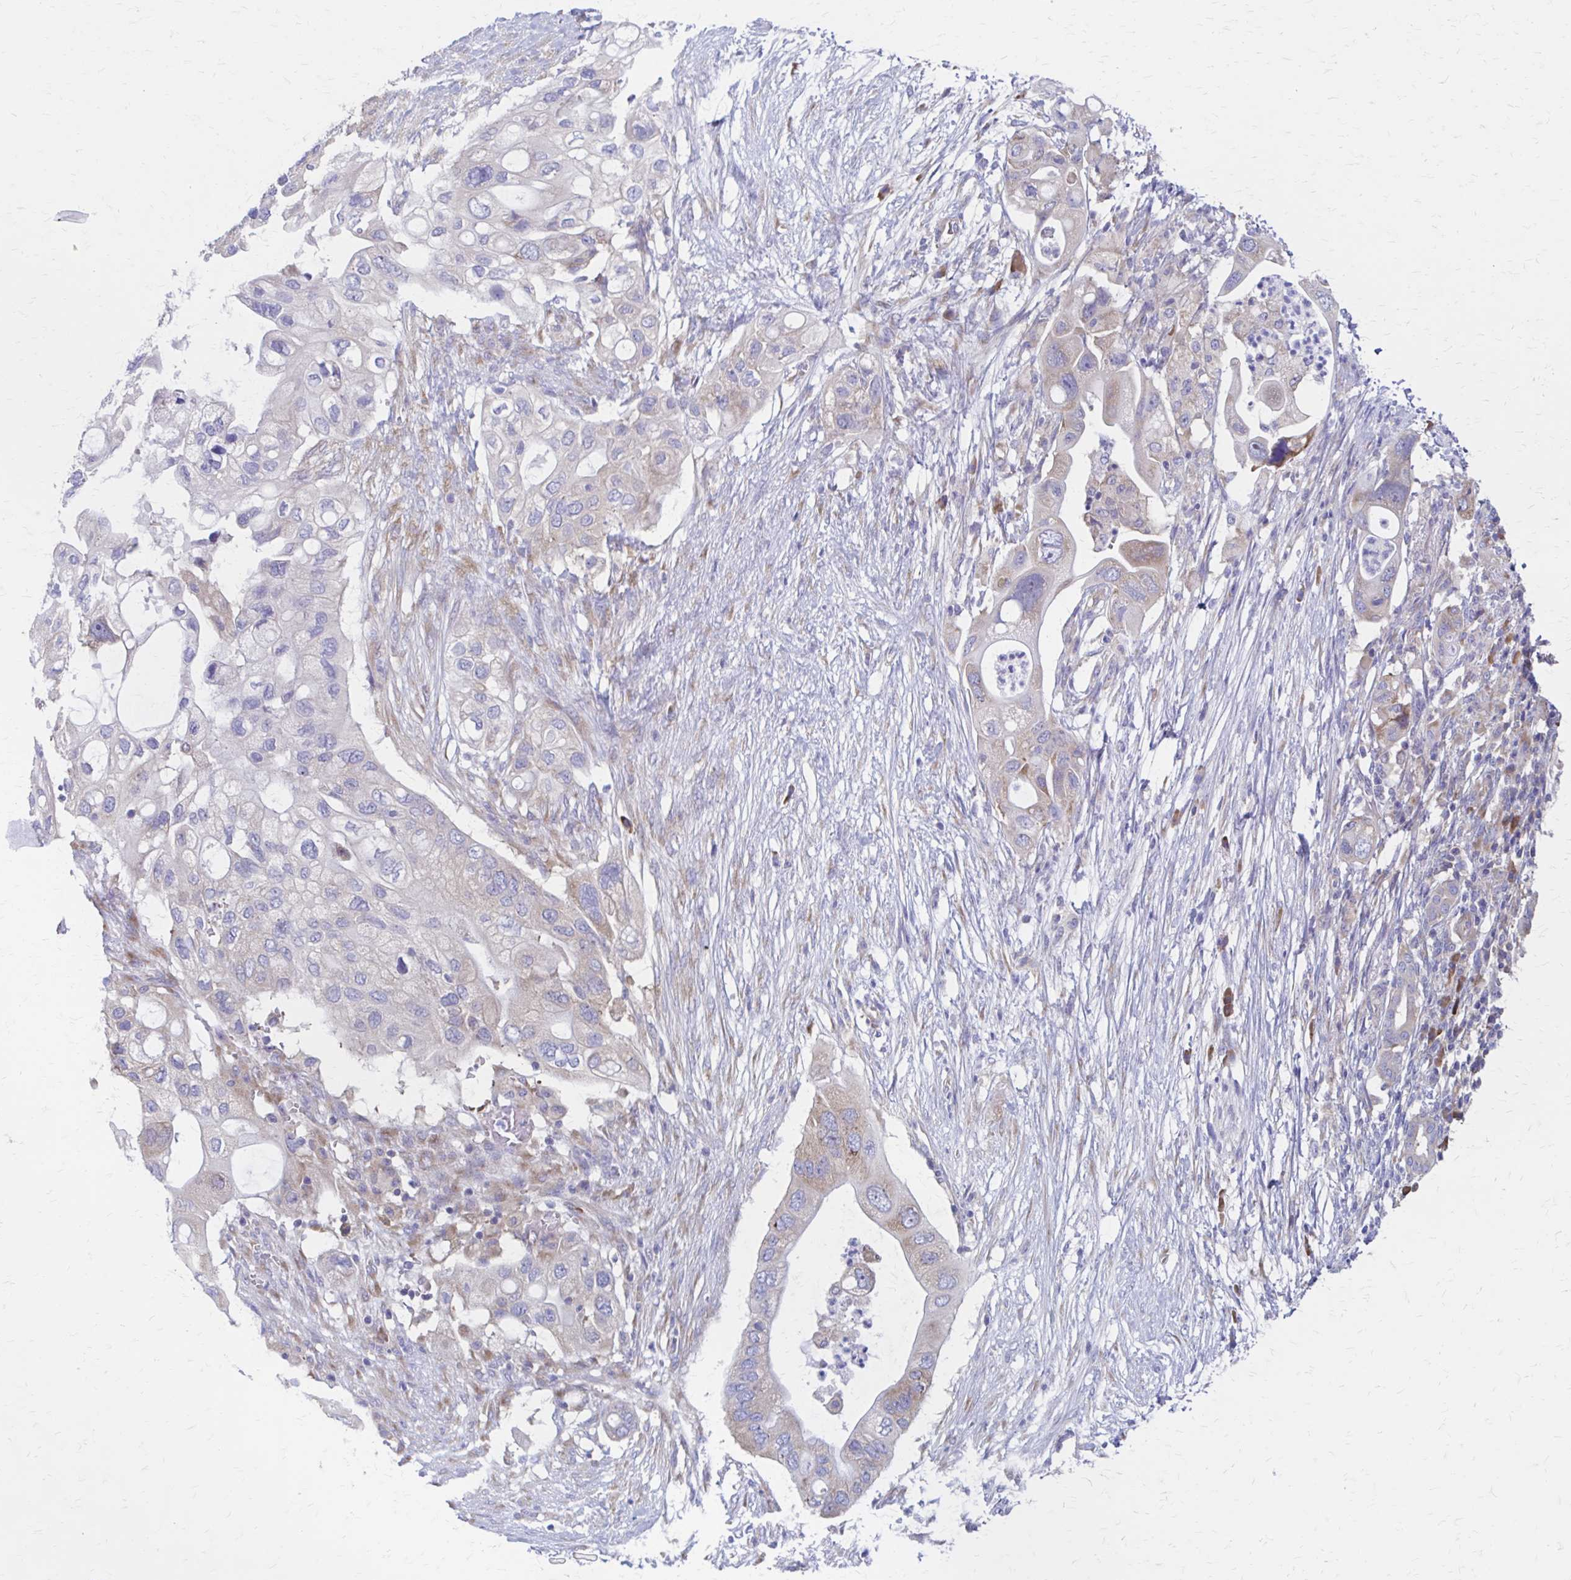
{"staining": {"intensity": "weak", "quantity": "<25%", "location": "cytoplasmic/membranous"}, "tissue": "pancreatic cancer", "cell_type": "Tumor cells", "image_type": "cancer", "snomed": [{"axis": "morphology", "description": "Adenocarcinoma, NOS"}, {"axis": "topography", "description": "Pancreas"}], "caption": "Immunohistochemistry (IHC) histopathology image of neoplastic tissue: human pancreatic cancer stained with DAB (3,3'-diaminobenzidine) shows no significant protein expression in tumor cells.", "gene": "RPL27A", "patient": {"sex": "female", "age": 72}}